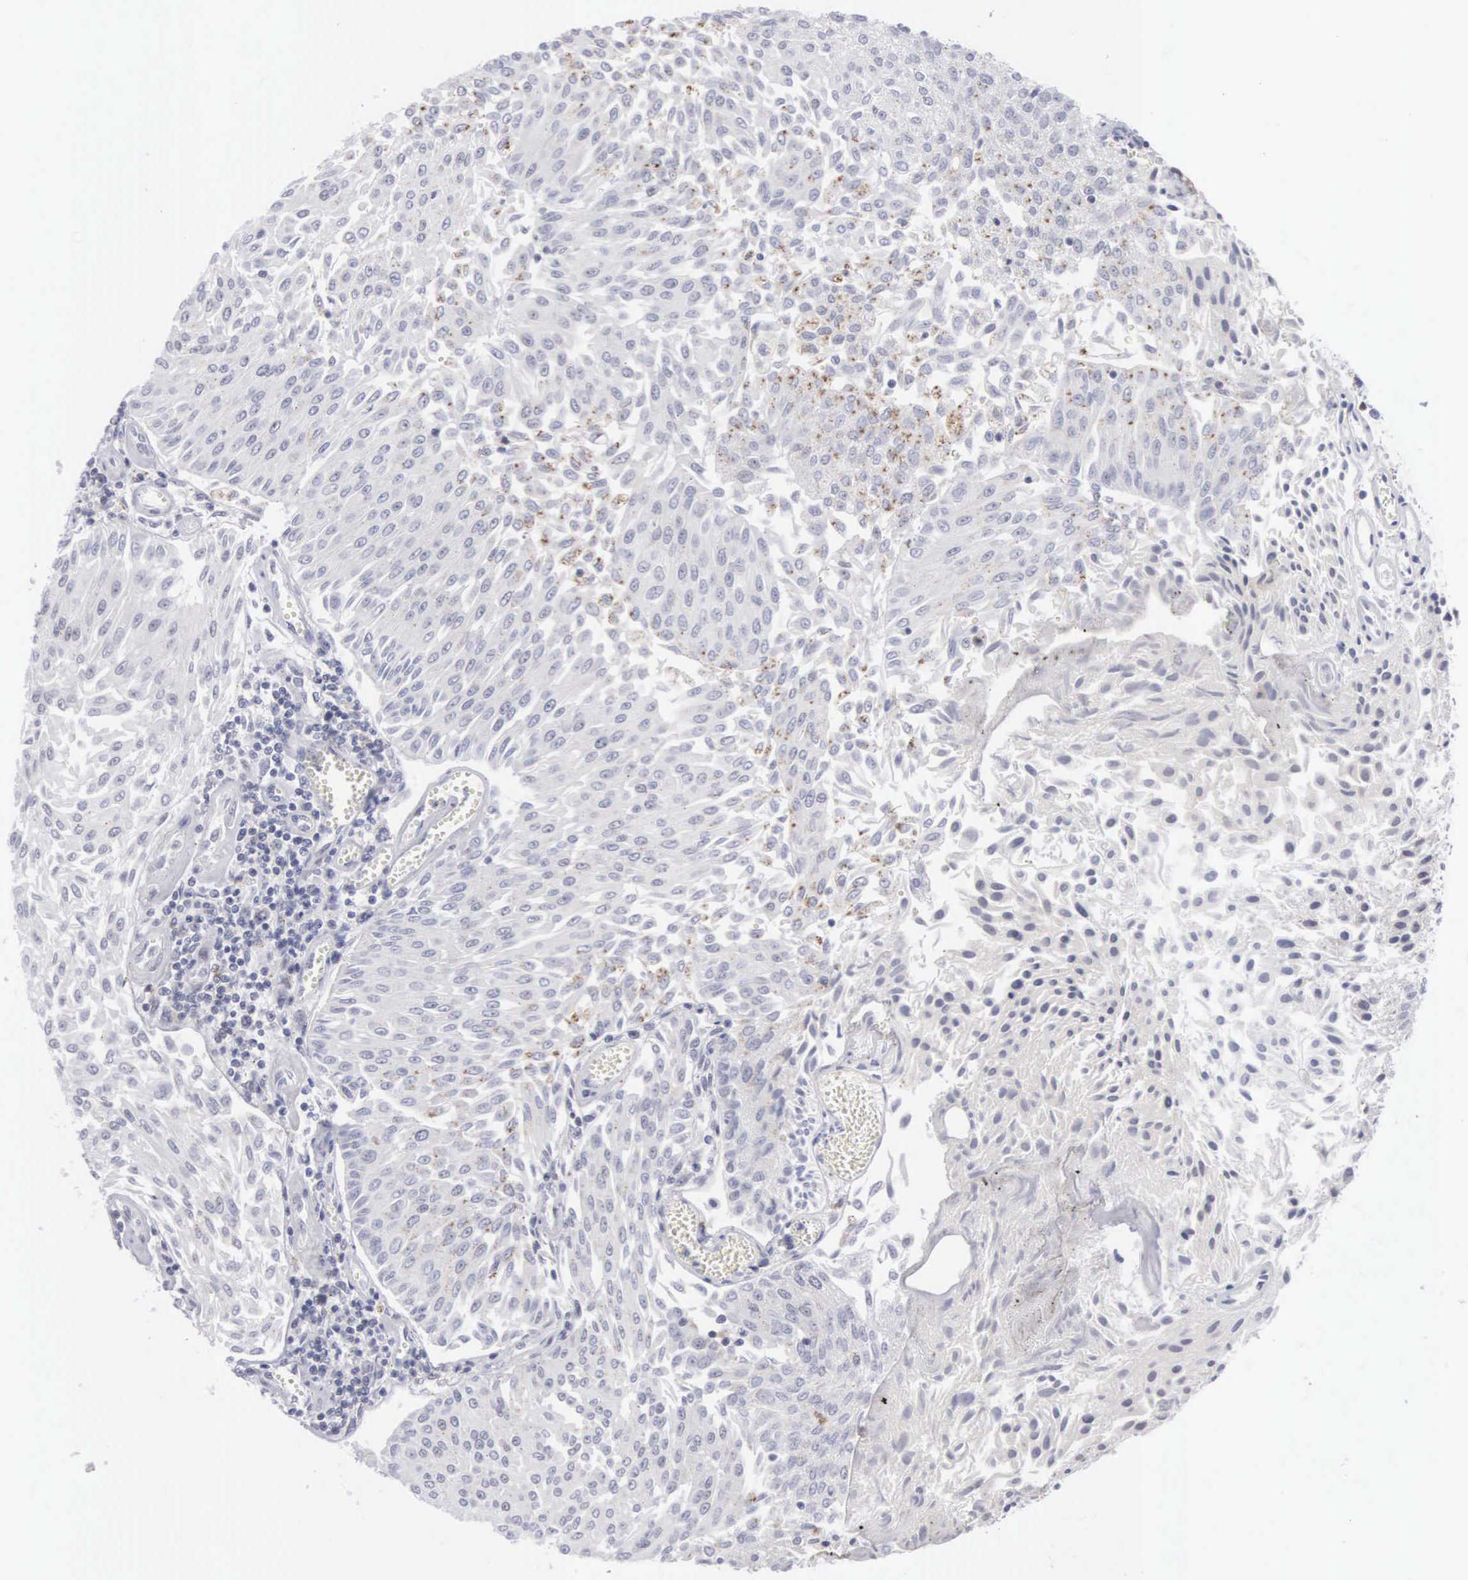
{"staining": {"intensity": "negative", "quantity": "none", "location": "none"}, "tissue": "urothelial cancer", "cell_type": "Tumor cells", "image_type": "cancer", "snomed": [{"axis": "morphology", "description": "Urothelial carcinoma, Low grade"}, {"axis": "topography", "description": "Urinary bladder"}], "caption": "This micrograph is of urothelial cancer stained with immunohistochemistry to label a protein in brown with the nuclei are counter-stained blue. There is no positivity in tumor cells. The staining was performed using DAB to visualize the protein expression in brown, while the nuclei were stained in blue with hematoxylin (Magnification: 20x).", "gene": "MNAT1", "patient": {"sex": "male", "age": 86}}